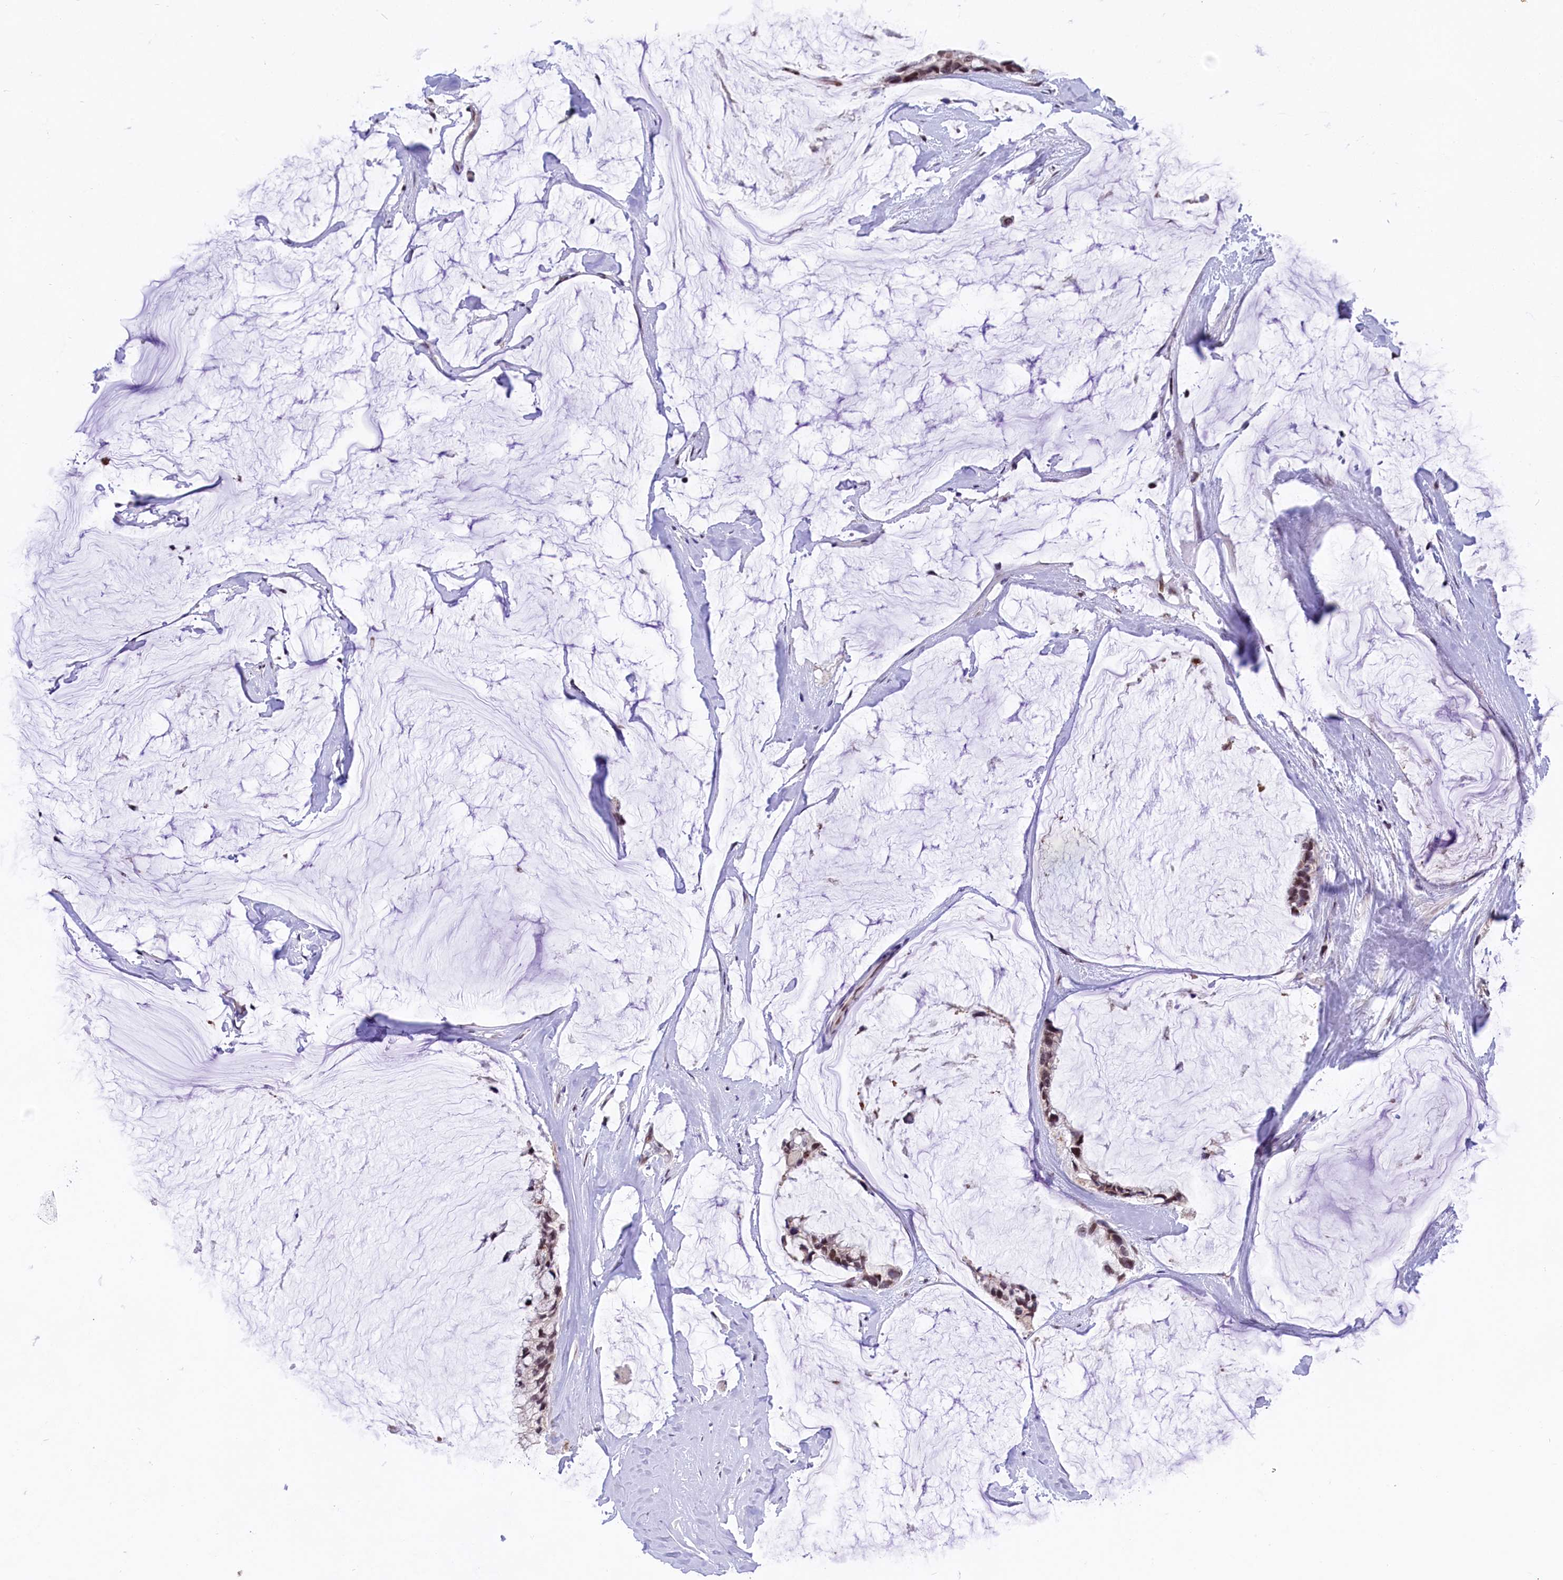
{"staining": {"intensity": "moderate", "quantity": ">75%", "location": "nuclear"}, "tissue": "ovarian cancer", "cell_type": "Tumor cells", "image_type": "cancer", "snomed": [{"axis": "morphology", "description": "Cystadenocarcinoma, mucinous, NOS"}, {"axis": "topography", "description": "Ovary"}], "caption": "Immunohistochemical staining of ovarian cancer exhibits moderate nuclear protein expression in about >75% of tumor cells.", "gene": "CDYL2", "patient": {"sex": "female", "age": 39}}